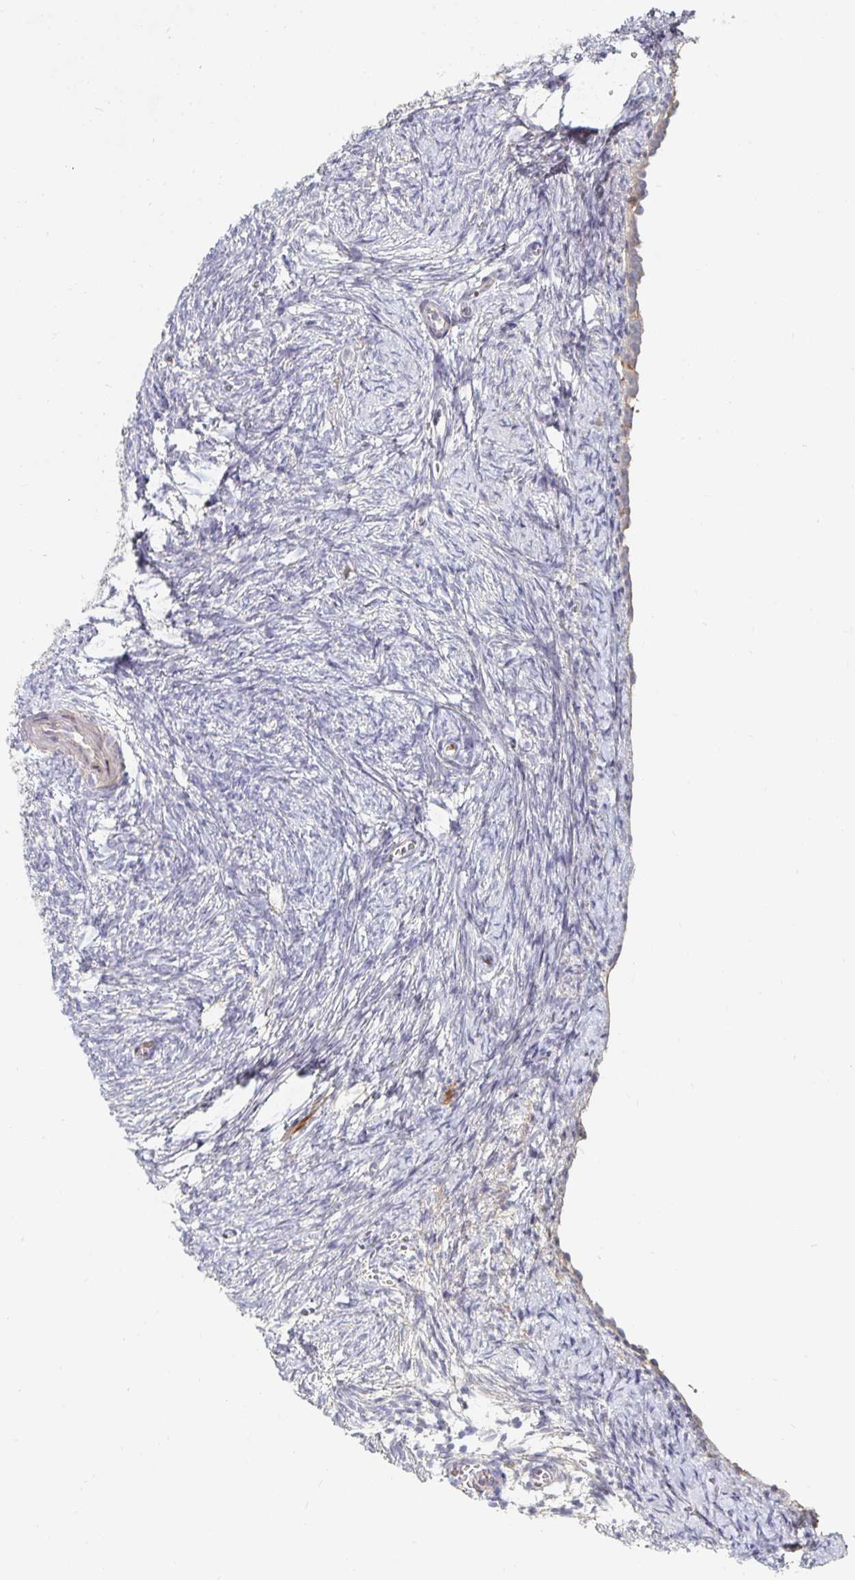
{"staining": {"intensity": "negative", "quantity": "none", "location": "none"}, "tissue": "ovary", "cell_type": "Follicle cells", "image_type": "normal", "snomed": [{"axis": "morphology", "description": "Normal tissue, NOS"}, {"axis": "topography", "description": "Ovary"}], "caption": "This is a photomicrograph of IHC staining of unremarkable ovary, which shows no expression in follicle cells.", "gene": "NME9", "patient": {"sex": "female", "age": 41}}